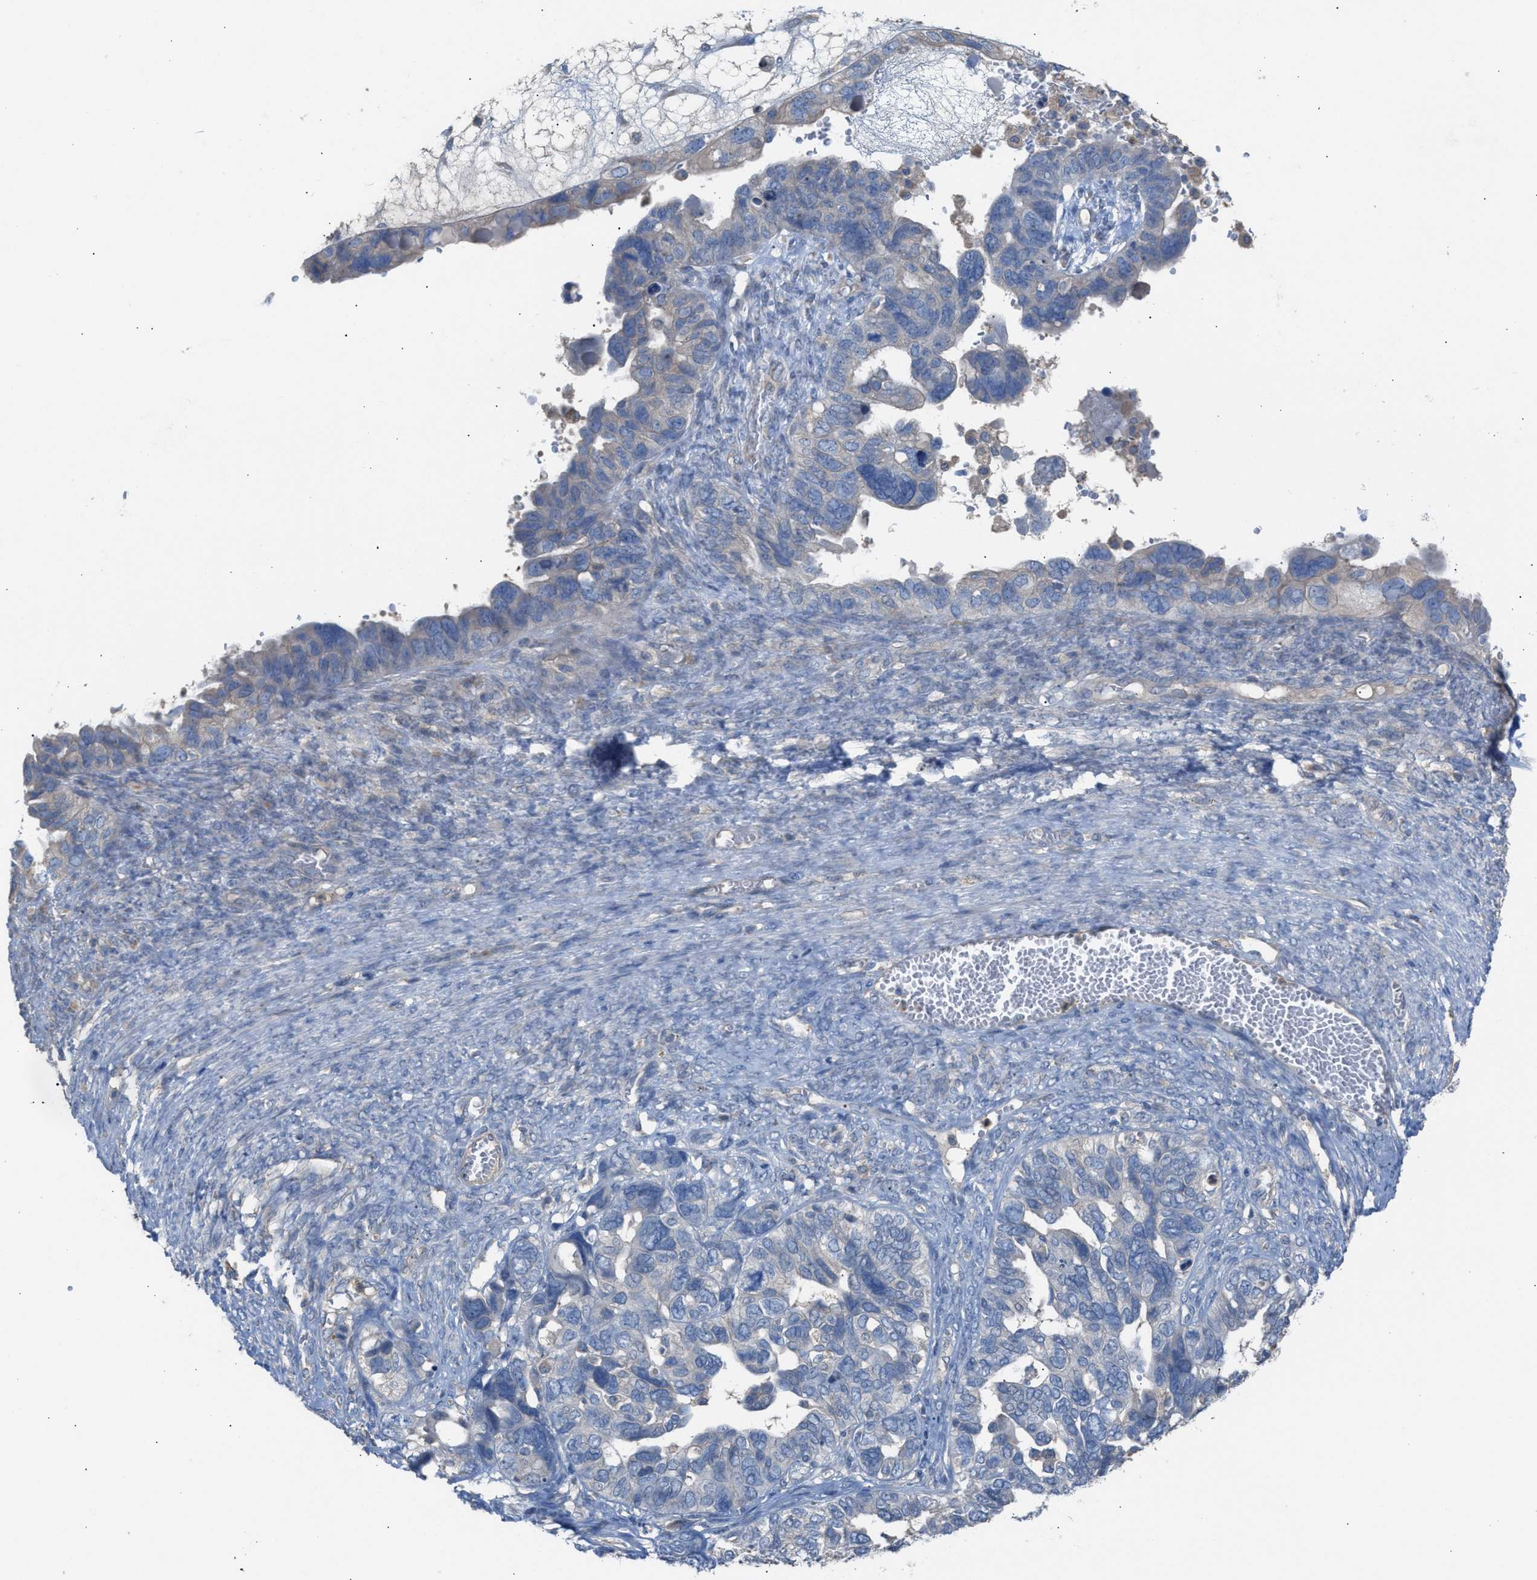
{"staining": {"intensity": "negative", "quantity": "none", "location": "none"}, "tissue": "ovarian cancer", "cell_type": "Tumor cells", "image_type": "cancer", "snomed": [{"axis": "morphology", "description": "Cystadenocarcinoma, serous, NOS"}, {"axis": "topography", "description": "Ovary"}], "caption": "This is an immunohistochemistry (IHC) photomicrograph of ovarian serous cystadenocarcinoma. There is no expression in tumor cells.", "gene": "NQO2", "patient": {"sex": "female", "age": 79}}